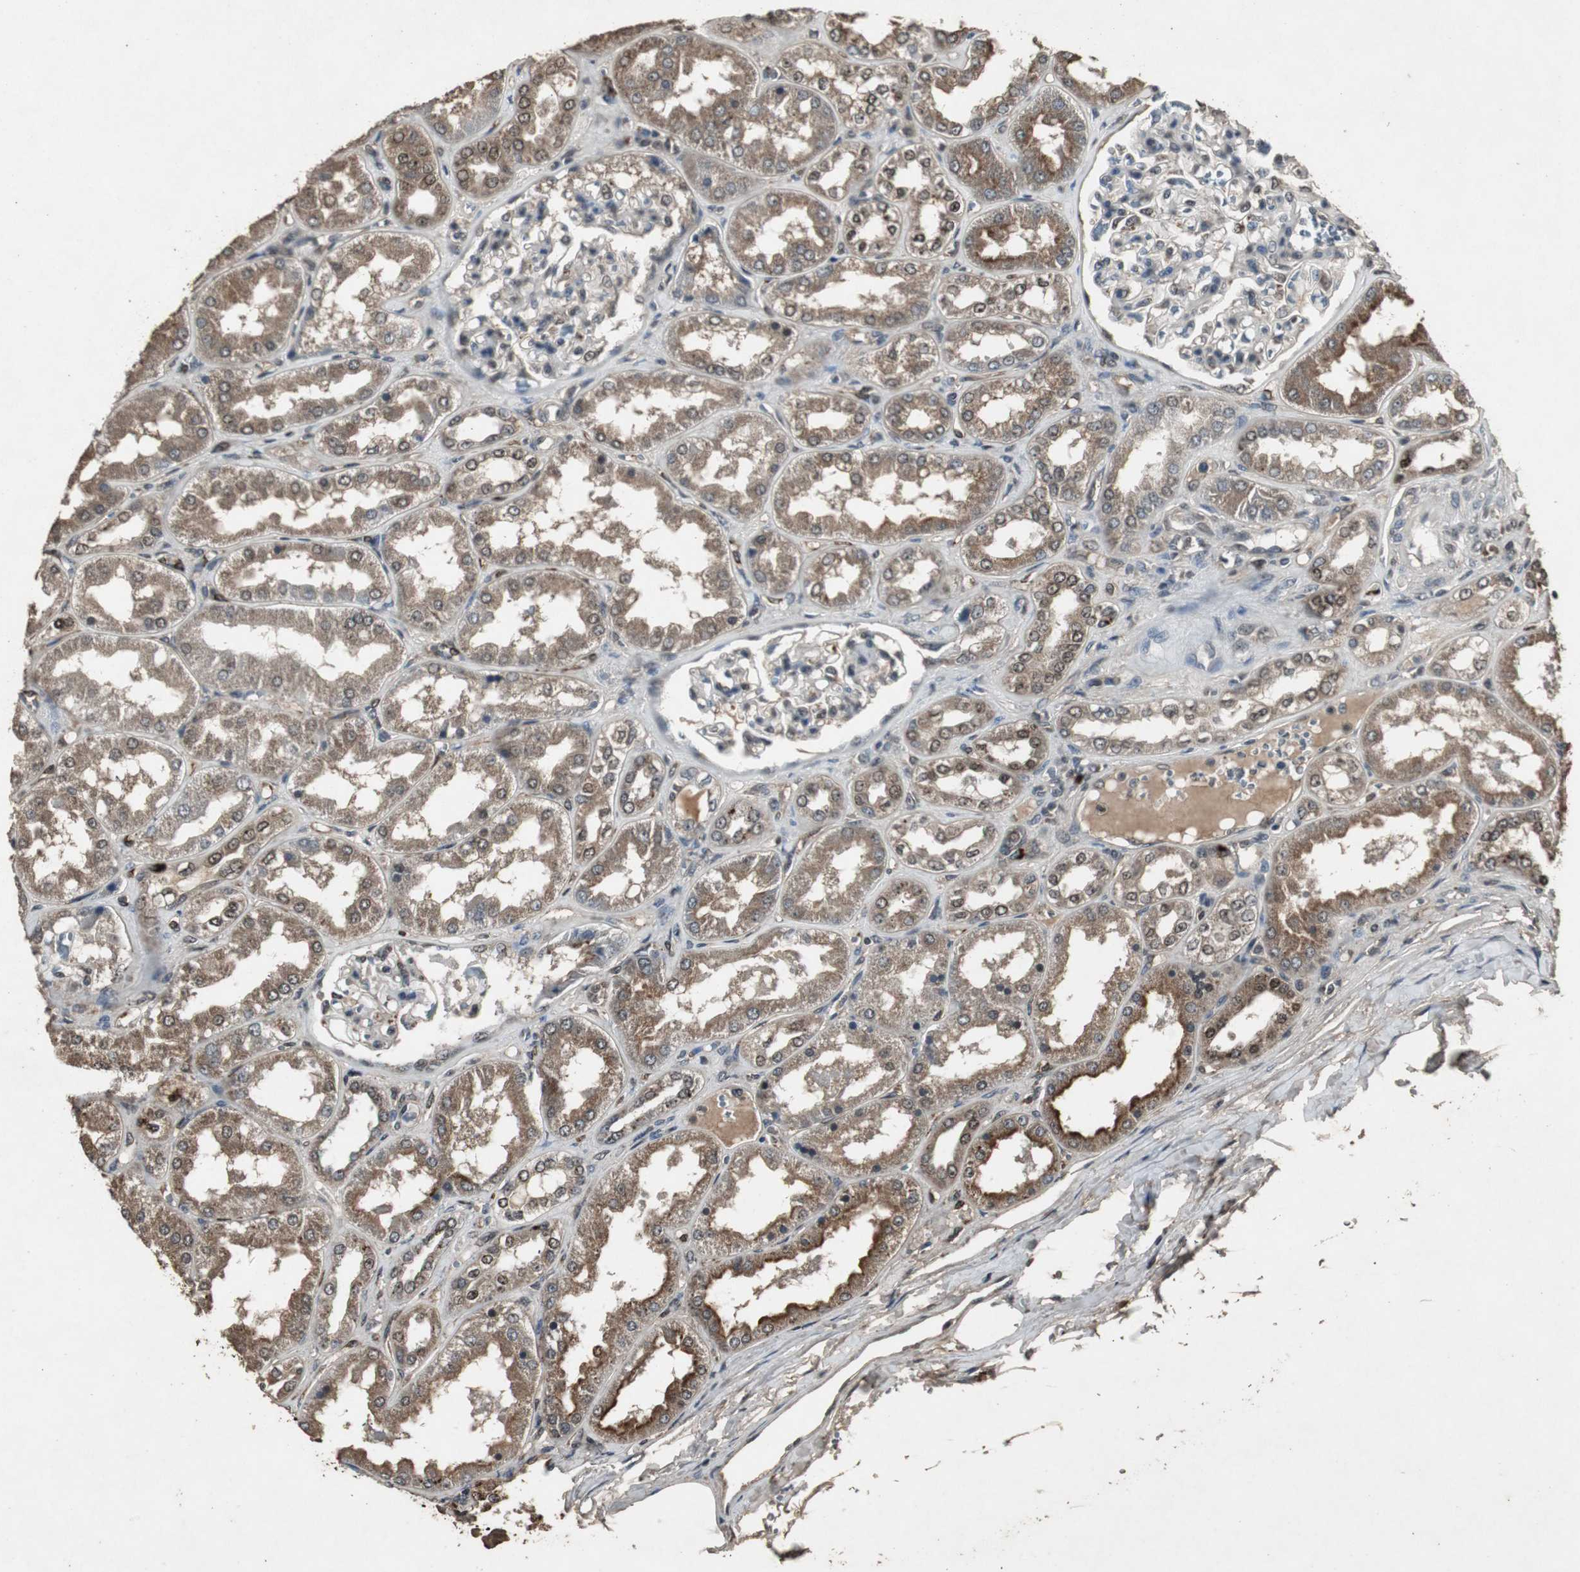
{"staining": {"intensity": "moderate", "quantity": ">75%", "location": "cytoplasmic/membranous,nuclear"}, "tissue": "kidney", "cell_type": "Cells in glomeruli", "image_type": "normal", "snomed": [{"axis": "morphology", "description": "Normal tissue, NOS"}, {"axis": "topography", "description": "Kidney"}], "caption": "Moderate cytoplasmic/membranous,nuclear positivity for a protein is identified in approximately >75% of cells in glomeruli of benign kidney using immunohistochemistry.", "gene": "EMX1", "patient": {"sex": "female", "age": 56}}